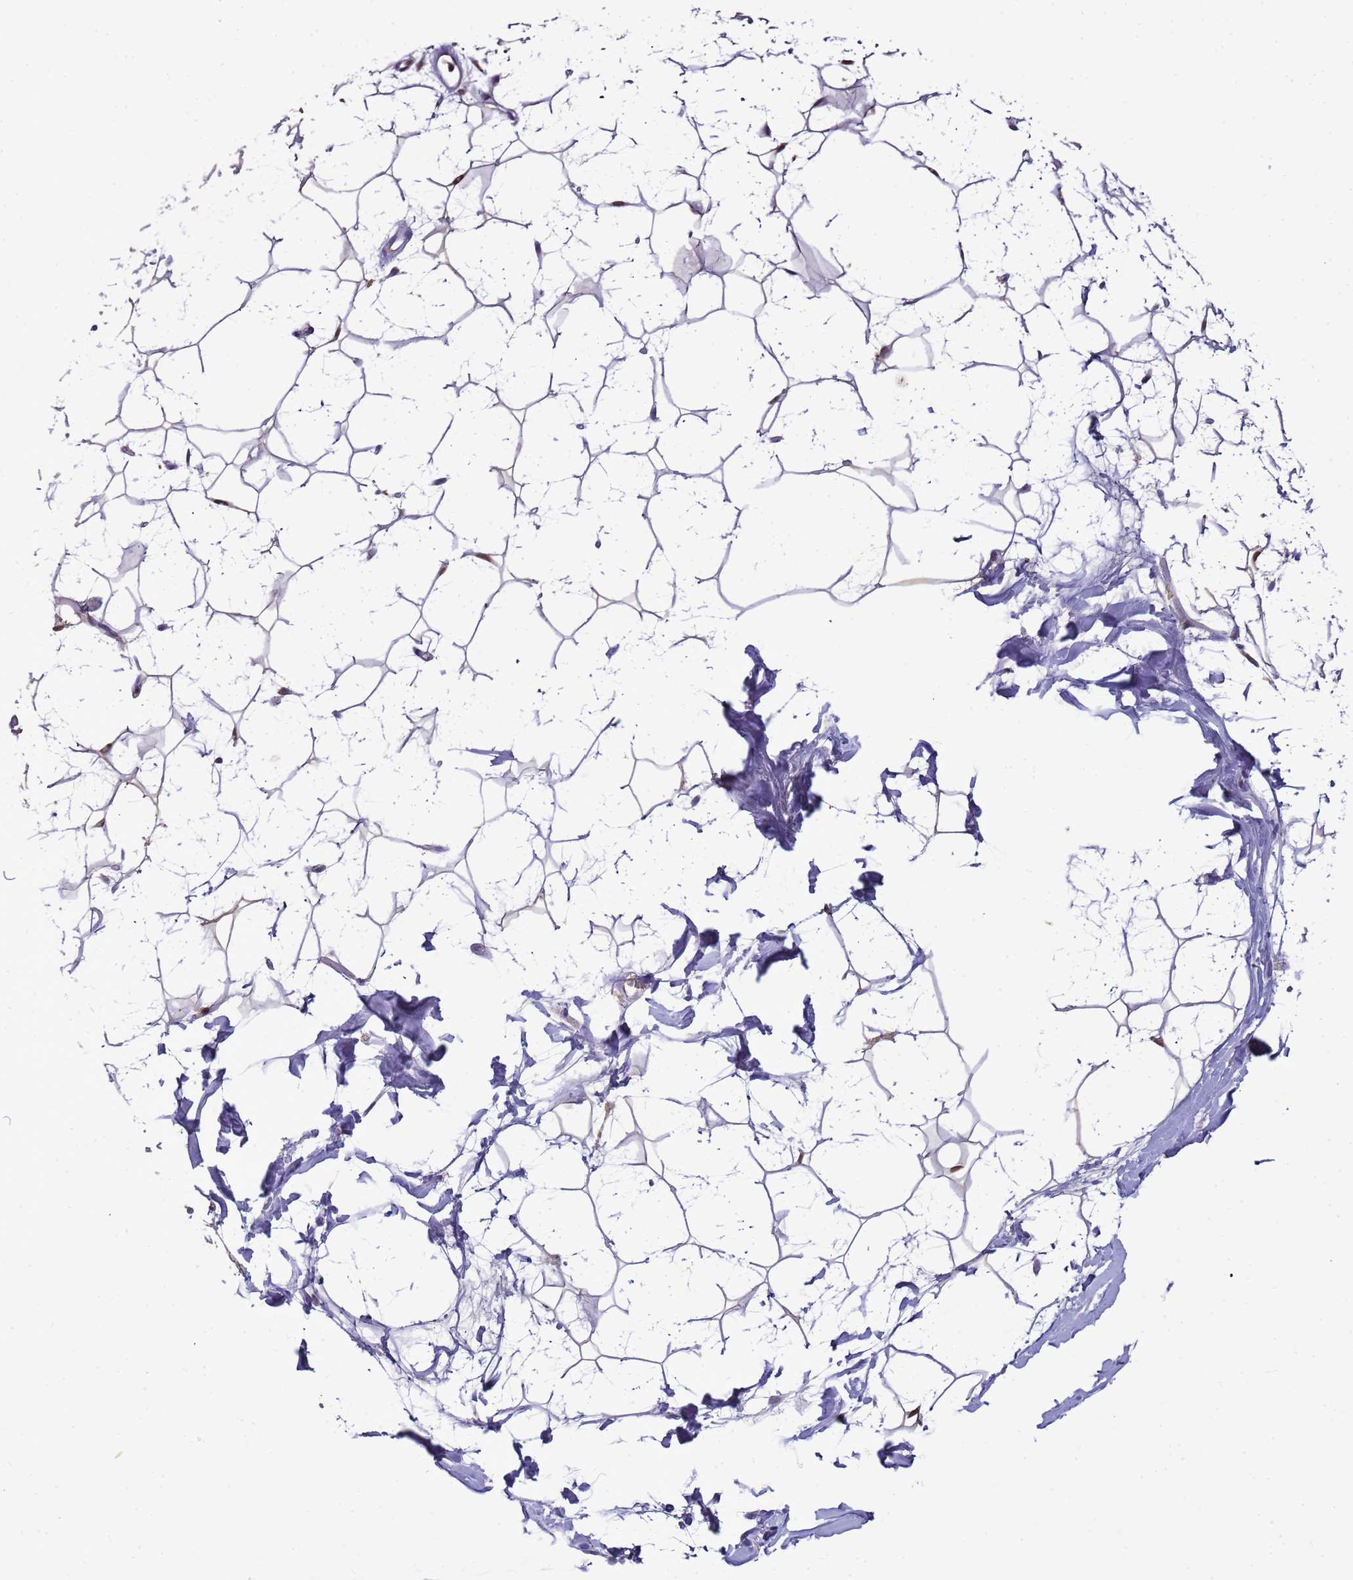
{"staining": {"intensity": "weak", "quantity": ">75%", "location": "nuclear"}, "tissue": "adipose tissue", "cell_type": "Adipocytes", "image_type": "normal", "snomed": [{"axis": "morphology", "description": "Normal tissue, NOS"}, {"axis": "topography", "description": "Breast"}], "caption": "Human adipose tissue stained with a brown dye shows weak nuclear positive expression in approximately >75% of adipocytes.", "gene": "CD53", "patient": {"sex": "female", "age": 26}}